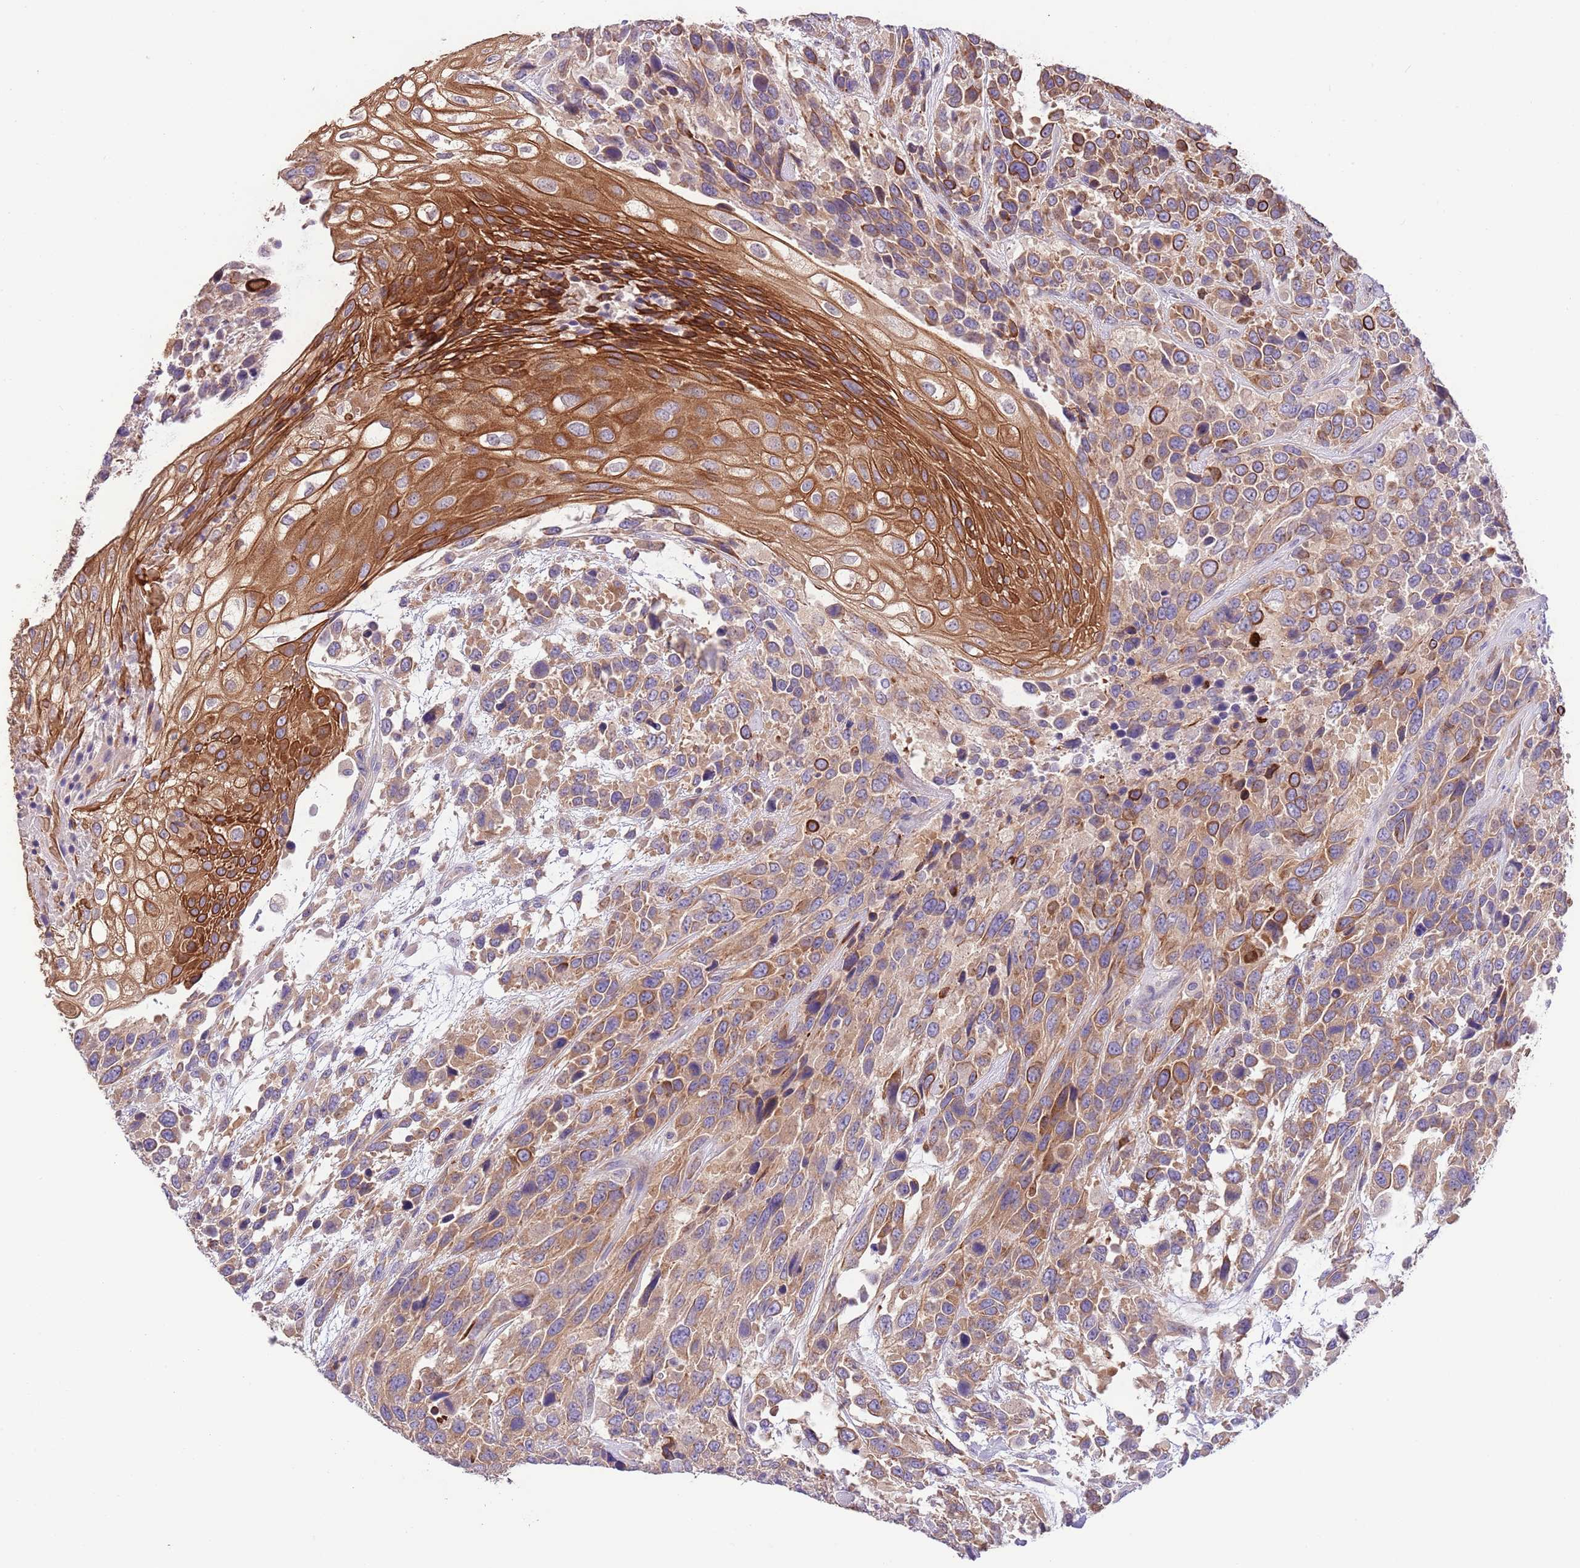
{"staining": {"intensity": "moderate", "quantity": ">75%", "location": "cytoplasmic/membranous"}, "tissue": "urothelial cancer", "cell_type": "Tumor cells", "image_type": "cancer", "snomed": [{"axis": "morphology", "description": "Urothelial carcinoma, High grade"}, {"axis": "topography", "description": "Urinary bladder"}], "caption": "IHC micrograph of human urothelial cancer stained for a protein (brown), which reveals medium levels of moderate cytoplasmic/membranous positivity in about >75% of tumor cells.", "gene": "ZNF658", "patient": {"sex": "female", "age": 70}}